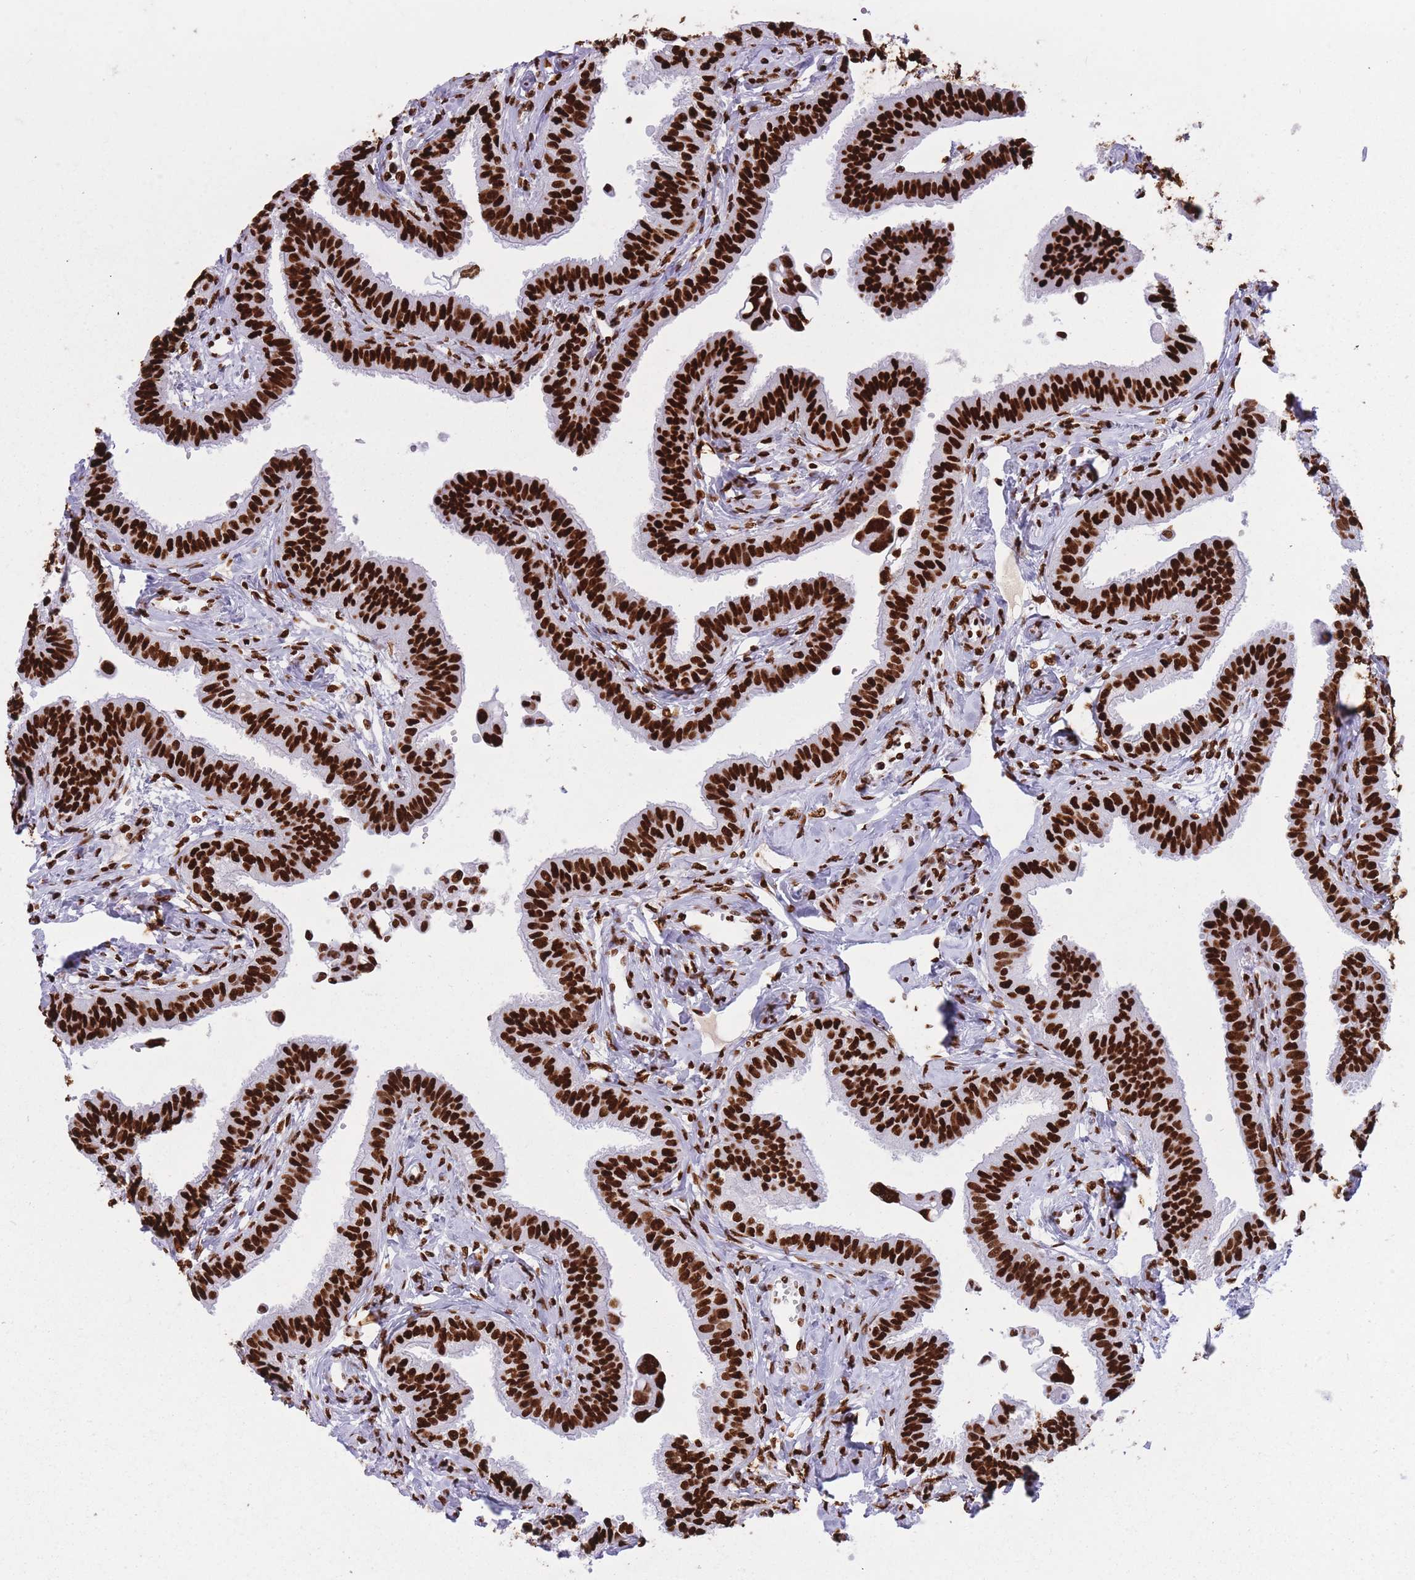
{"staining": {"intensity": "strong", "quantity": ">75%", "location": "nuclear"}, "tissue": "fallopian tube", "cell_type": "Glandular cells", "image_type": "normal", "snomed": [{"axis": "morphology", "description": "Normal tissue, NOS"}, {"axis": "morphology", "description": "Carcinoma, NOS"}, {"axis": "topography", "description": "Fallopian tube"}, {"axis": "topography", "description": "Ovary"}], "caption": "Brown immunohistochemical staining in normal human fallopian tube demonstrates strong nuclear expression in about >75% of glandular cells. The protein of interest is stained brown, and the nuclei are stained in blue (DAB (3,3'-diaminobenzidine) IHC with brightfield microscopy, high magnification).", "gene": "HNRNPUL1", "patient": {"sex": "female", "age": 59}}